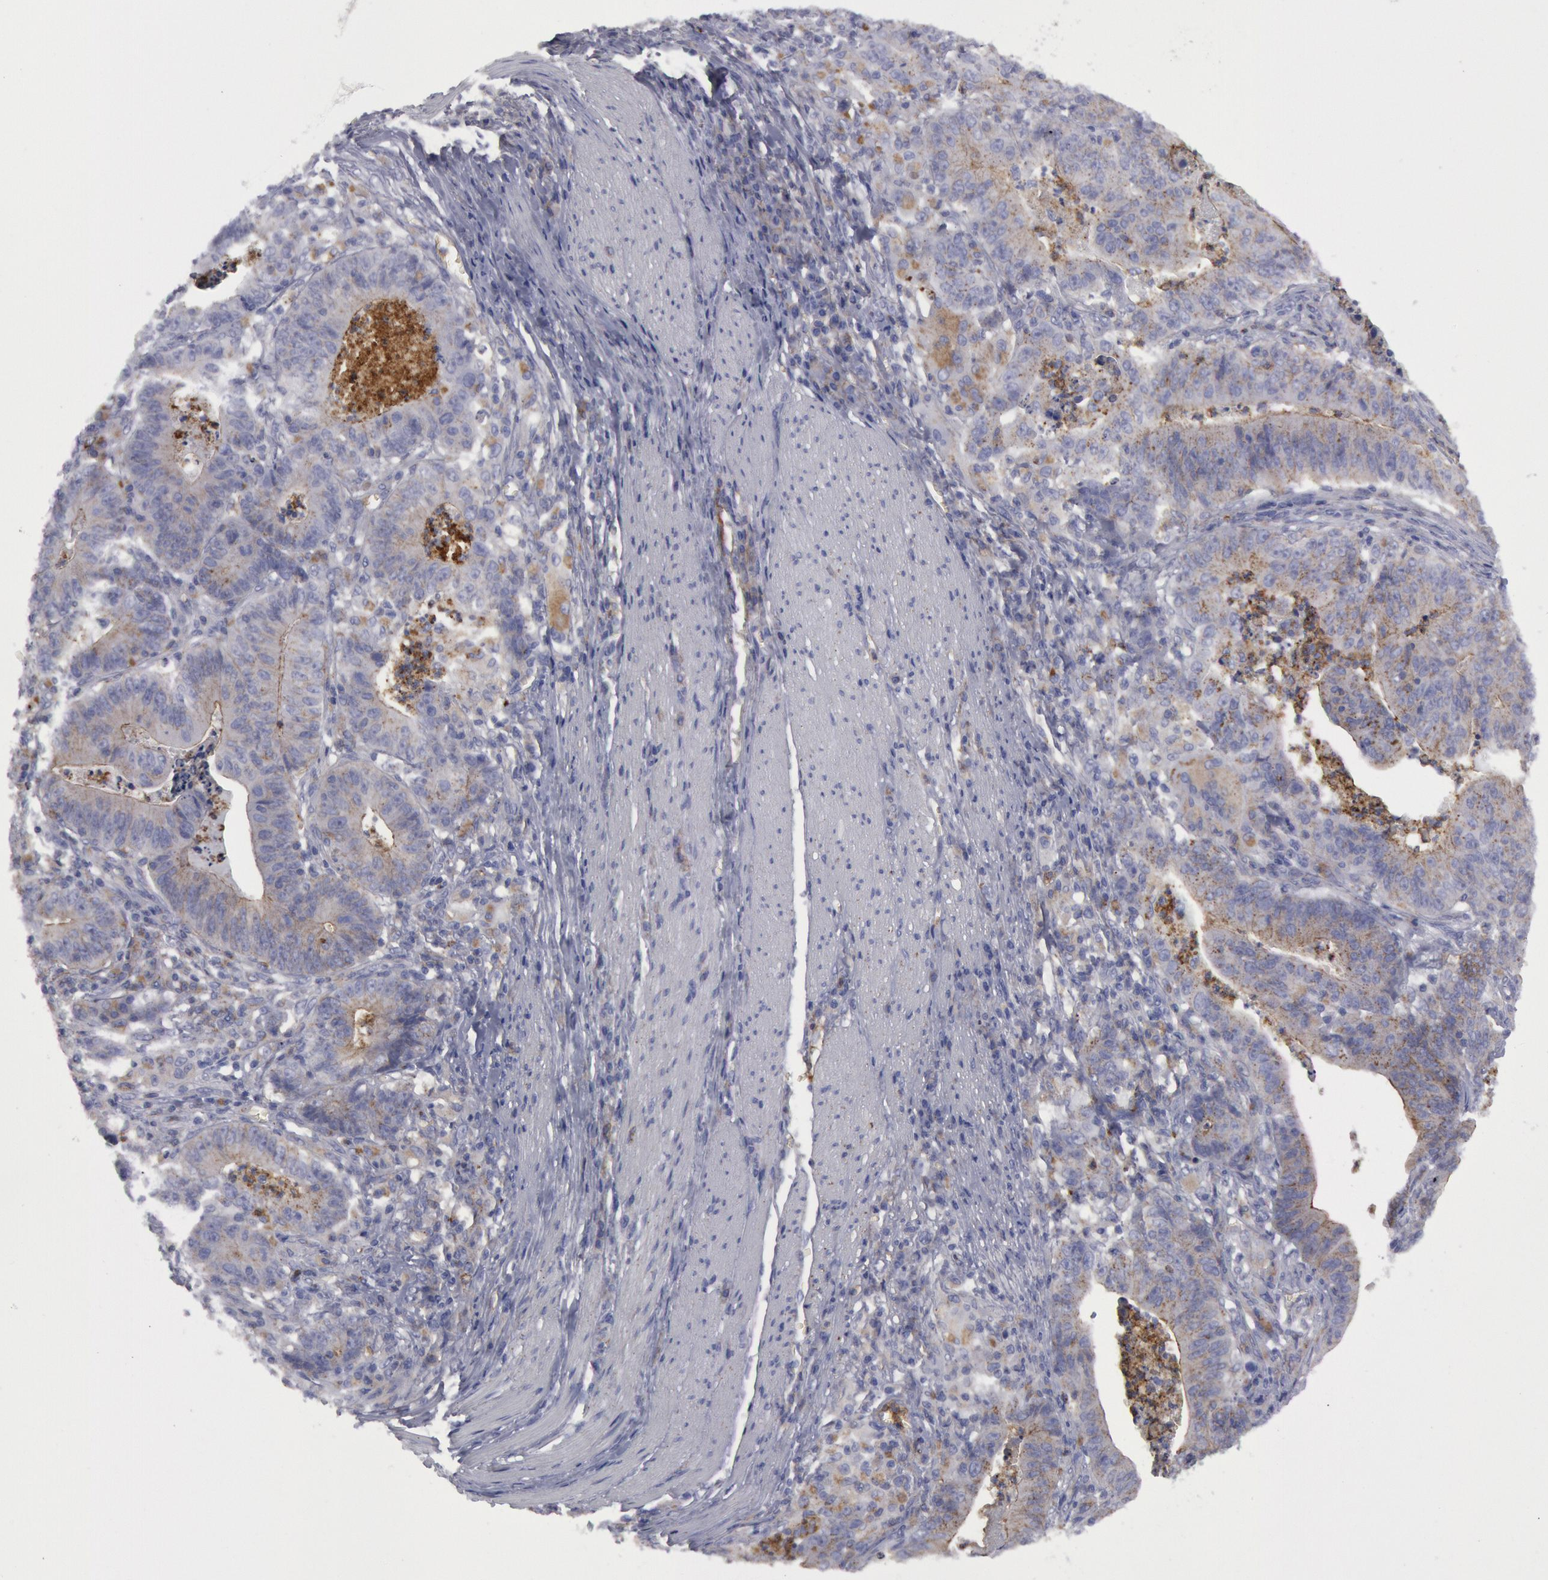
{"staining": {"intensity": "negative", "quantity": "none", "location": "none"}, "tissue": "stomach cancer", "cell_type": "Tumor cells", "image_type": "cancer", "snomed": [{"axis": "morphology", "description": "Adenocarcinoma, NOS"}, {"axis": "topography", "description": "Stomach, lower"}], "caption": "Tumor cells are negative for brown protein staining in adenocarcinoma (stomach). (IHC, brightfield microscopy, high magnification).", "gene": "FLOT1", "patient": {"sex": "female", "age": 86}}